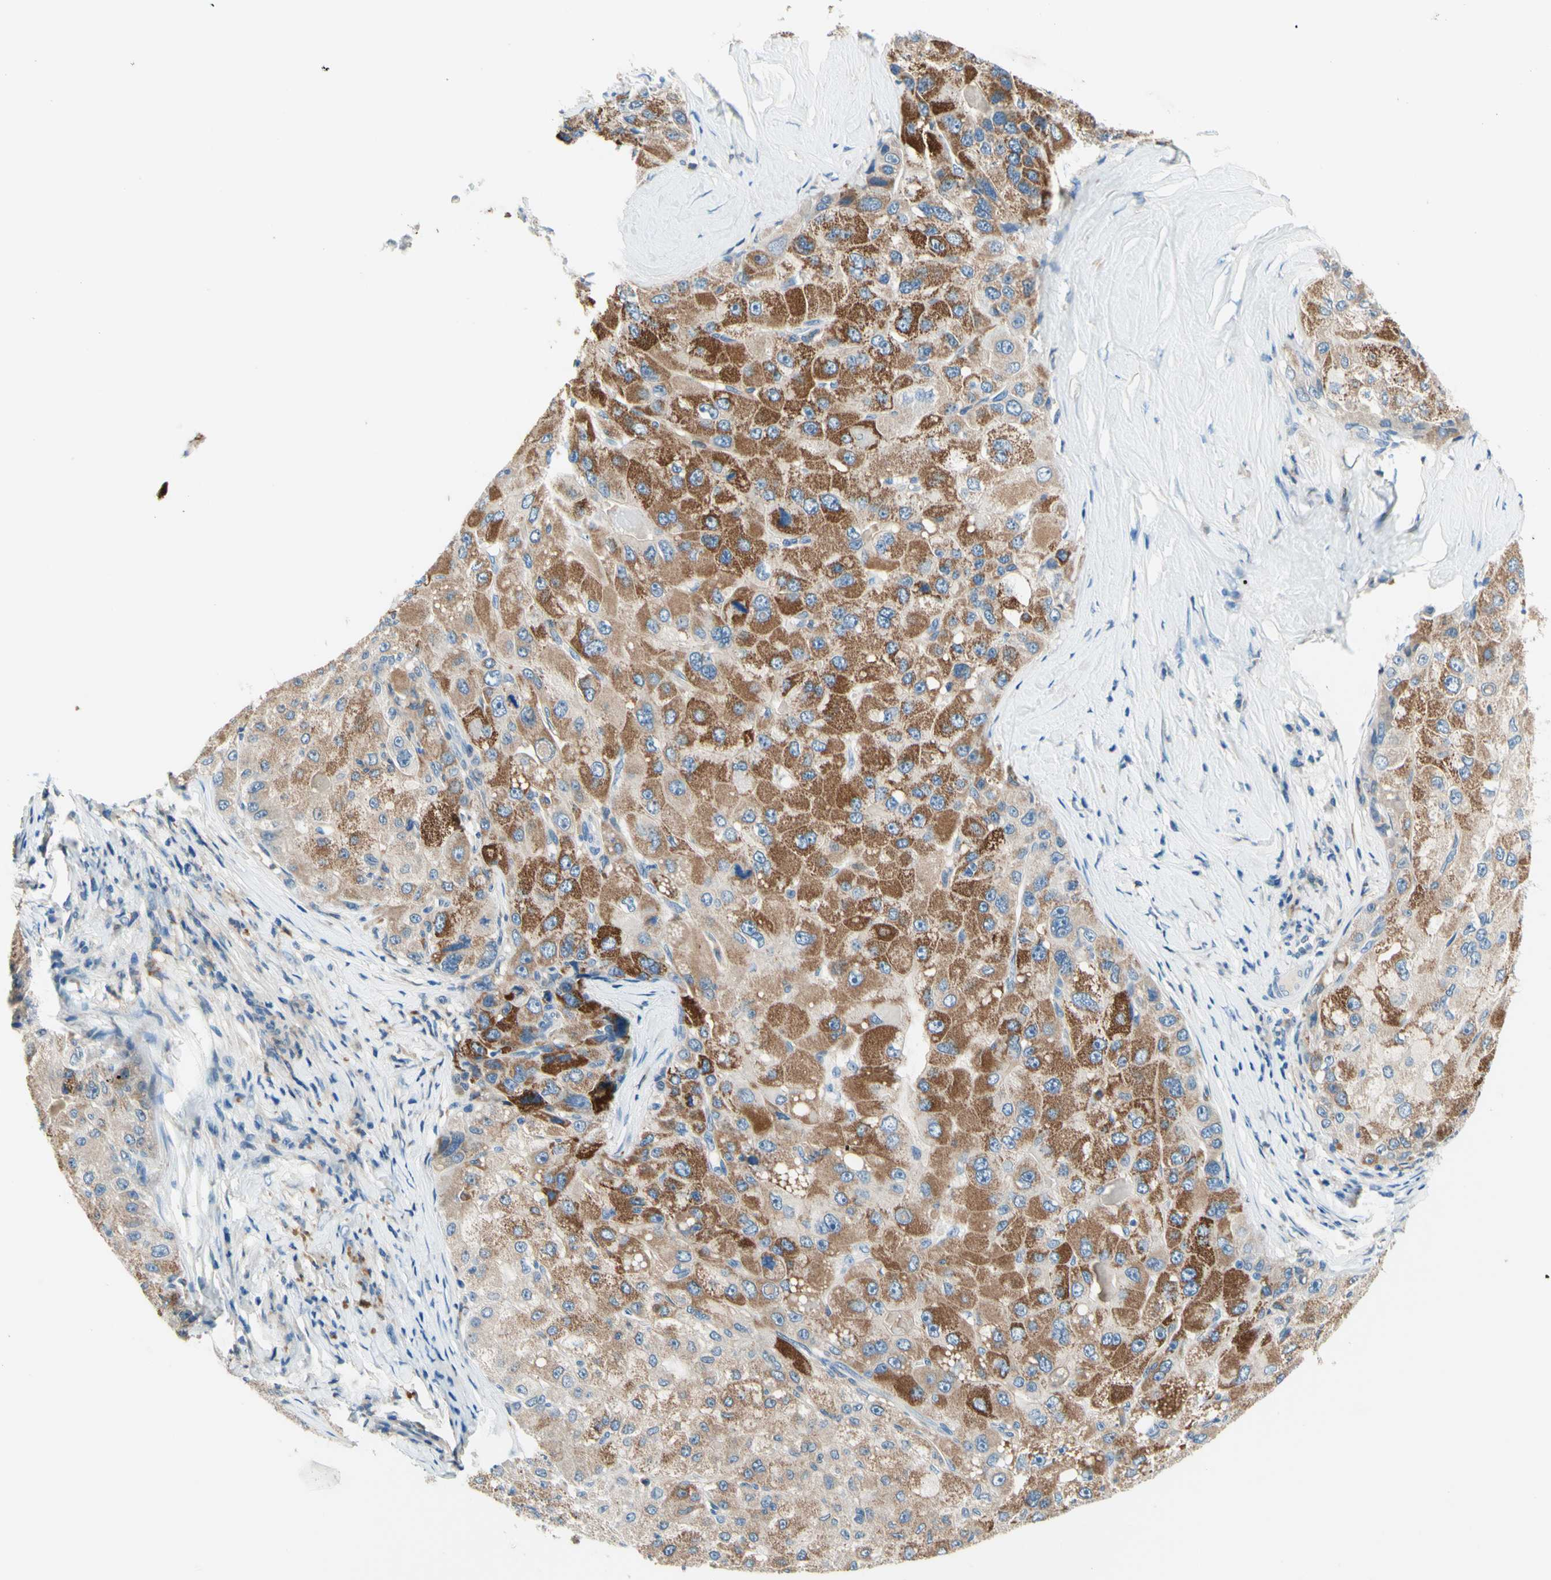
{"staining": {"intensity": "moderate", "quantity": ">75%", "location": "cytoplasmic/membranous"}, "tissue": "liver cancer", "cell_type": "Tumor cells", "image_type": "cancer", "snomed": [{"axis": "morphology", "description": "Carcinoma, Hepatocellular, NOS"}, {"axis": "topography", "description": "Liver"}], "caption": "High-magnification brightfield microscopy of hepatocellular carcinoma (liver) stained with DAB (brown) and counterstained with hematoxylin (blue). tumor cells exhibit moderate cytoplasmic/membranous expression is seen in about>75% of cells.", "gene": "SIGLEC9", "patient": {"sex": "male", "age": 80}}